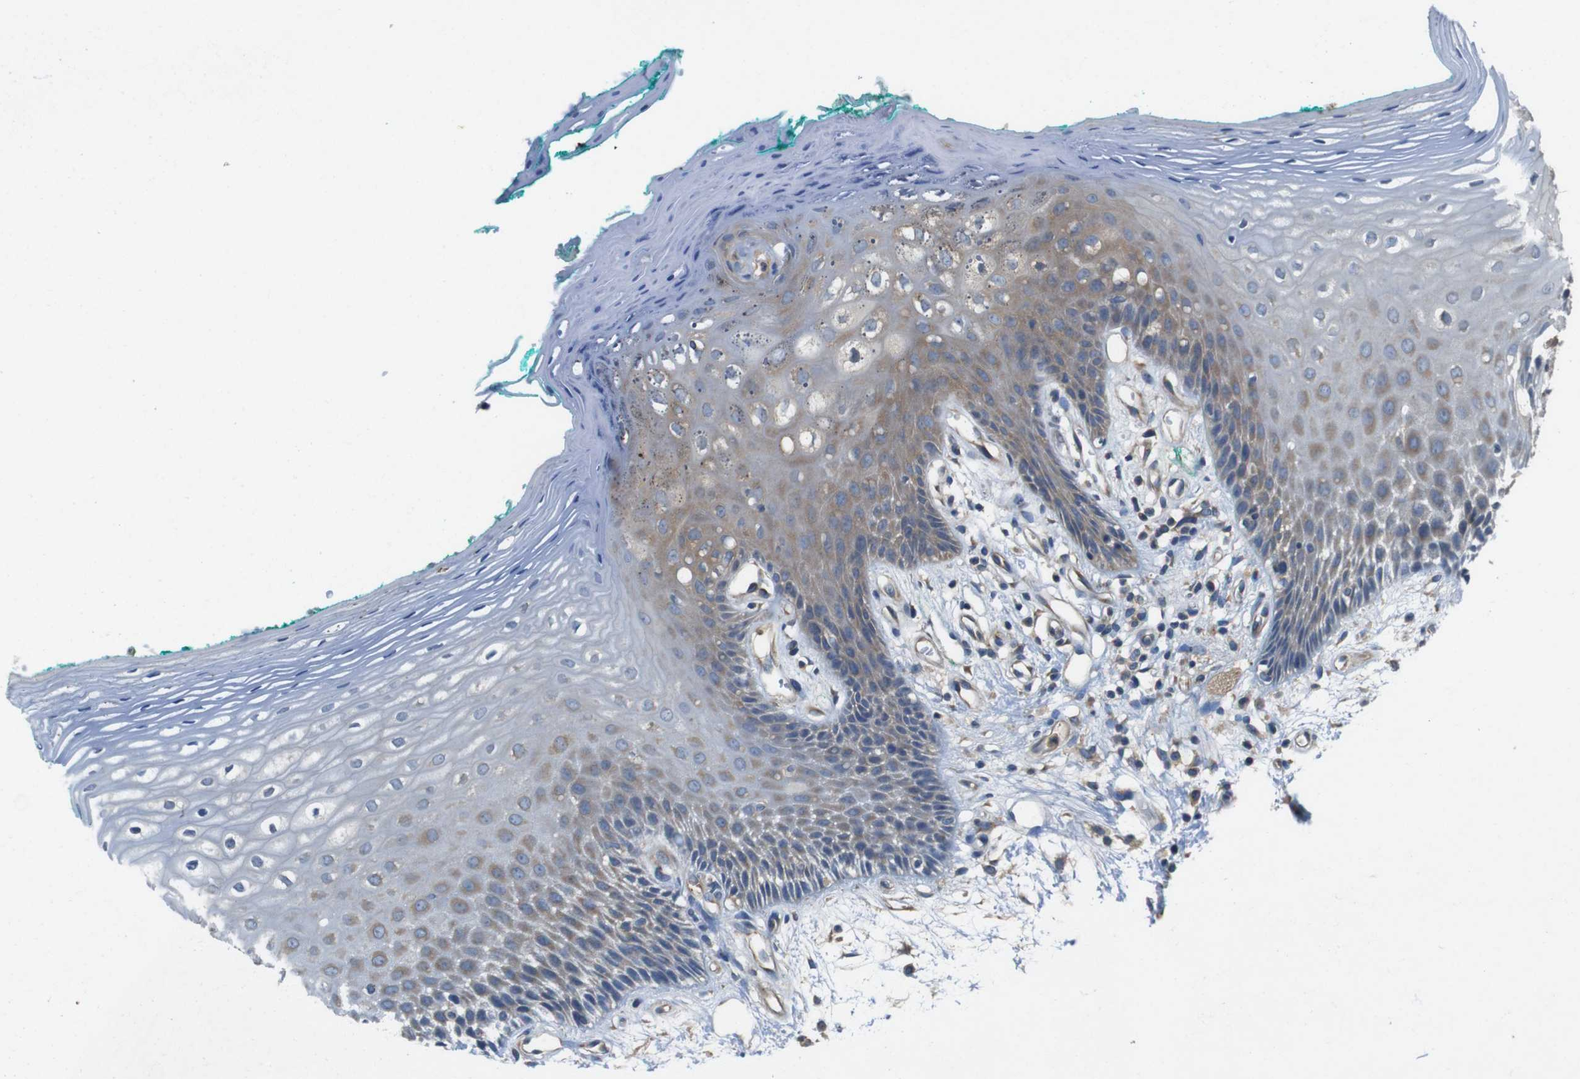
{"staining": {"intensity": "weak", "quantity": "25%-75%", "location": "cytoplasmic/membranous"}, "tissue": "oral mucosa", "cell_type": "Squamous epithelial cells", "image_type": "normal", "snomed": [{"axis": "morphology", "description": "Normal tissue, NOS"}, {"axis": "topography", "description": "Skeletal muscle"}, {"axis": "topography", "description": "Oral tissue"}, {"axis": "topography", "description": "Peripheral nerve tissue"}], "caption": "Protein staining of normal oral mucosa reveals weak cytoplasmic/membranous positivity in about 25%-75% of squamous epithelial cells. The protein is shown in brown color, while the nuclei are stained blue.", "gene": "DCTN1", "patient": {"sex": "female", "age": 84}}